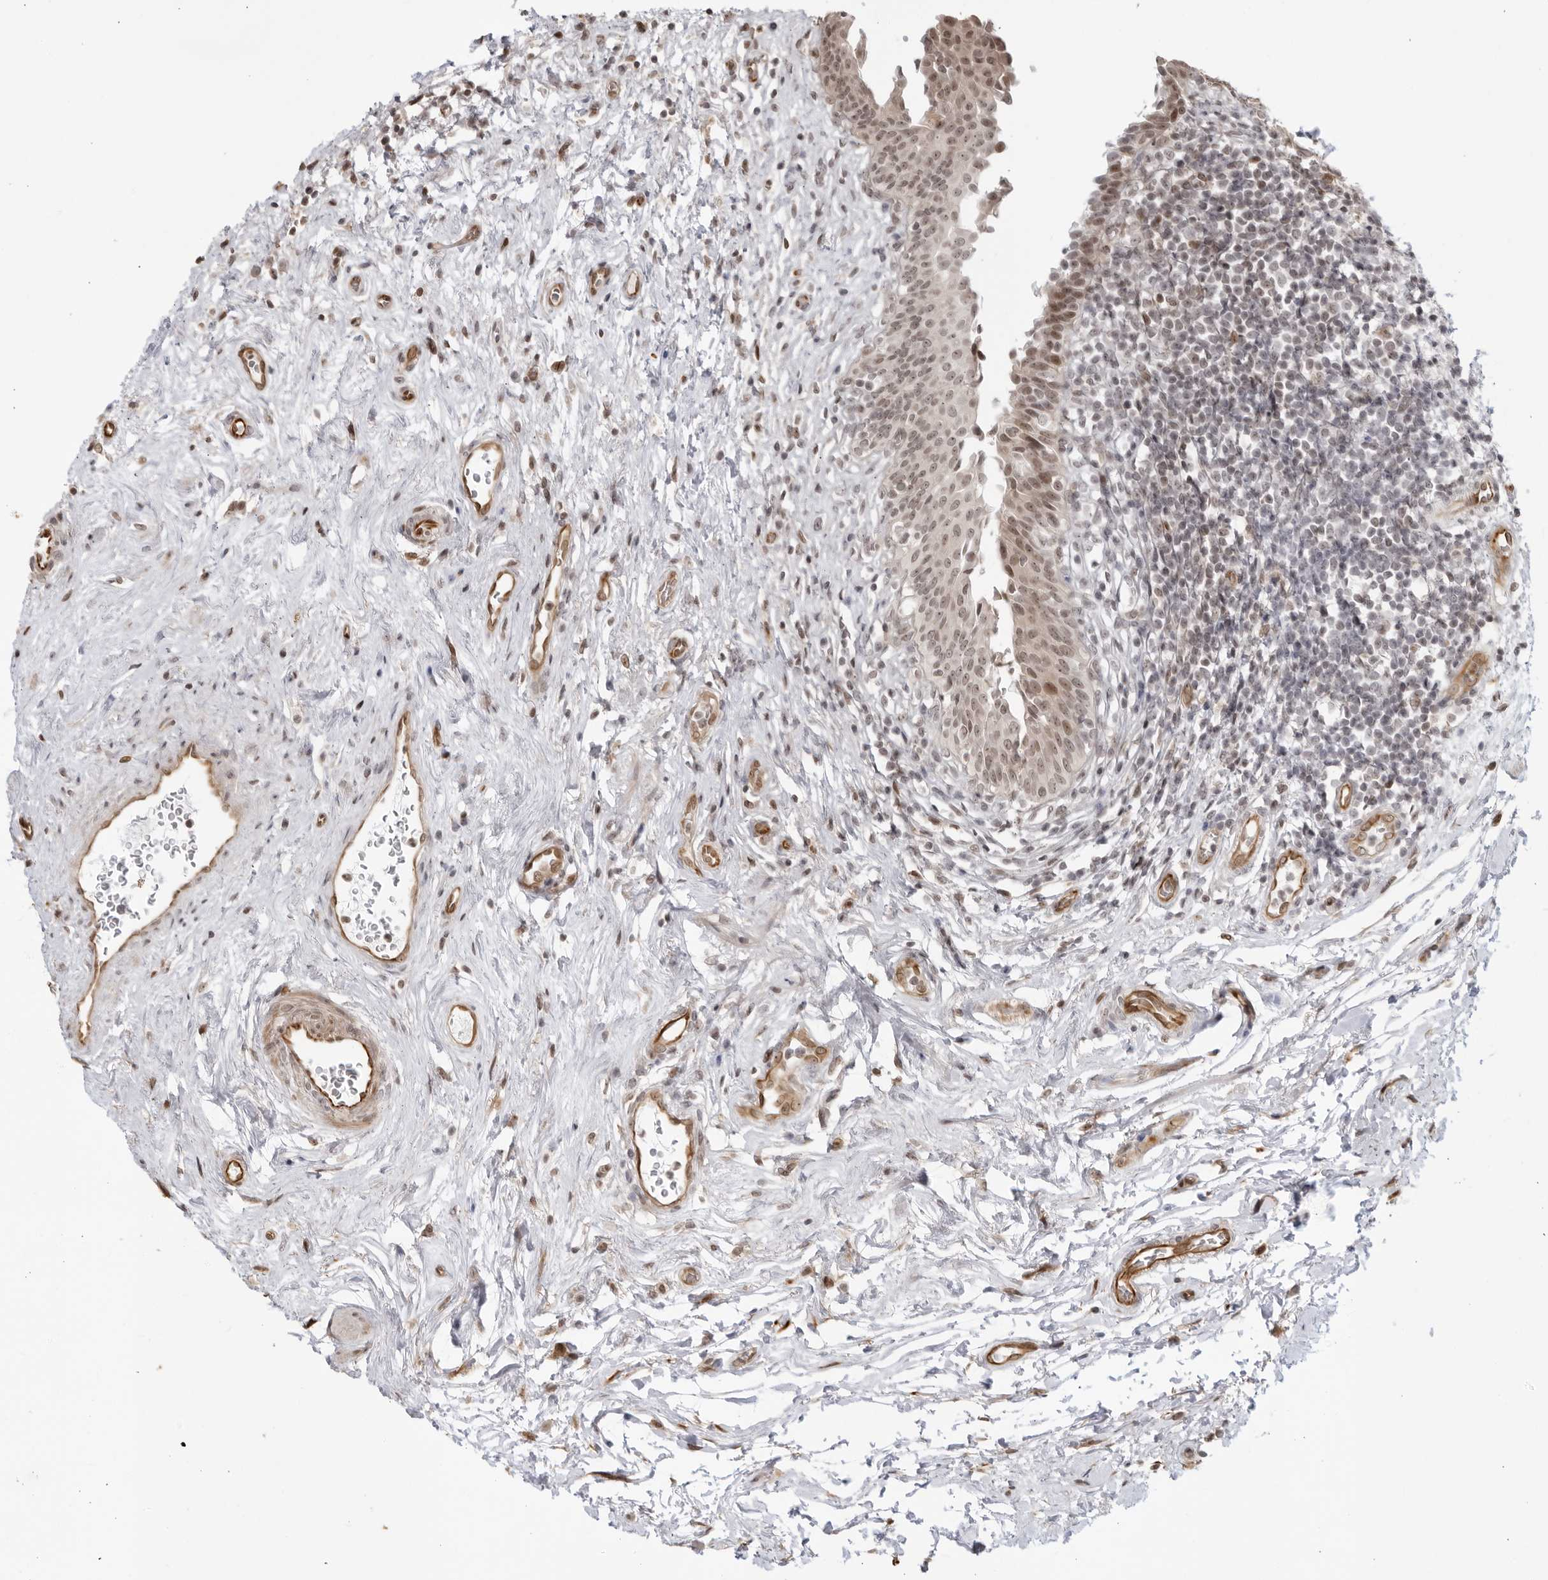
{"staining": {"intensity": "moderate", "quantity": ">75%", "location": "nuclear"}, "tissue": "urinary bladder", "cell_type": "Urothelial cells", "image_type": "normal", "snomed": [{"axis": "morphology", "description": "Normal tissue, NOS"}, {"axis": "topography", "description": "Urinary bladder"}], "caption": "Human urinary bladder stained with a protein marker shows moderate staining in urothelial cells.", "gene": "TCF21", "patient": {"sex": "male", "age": 83}}